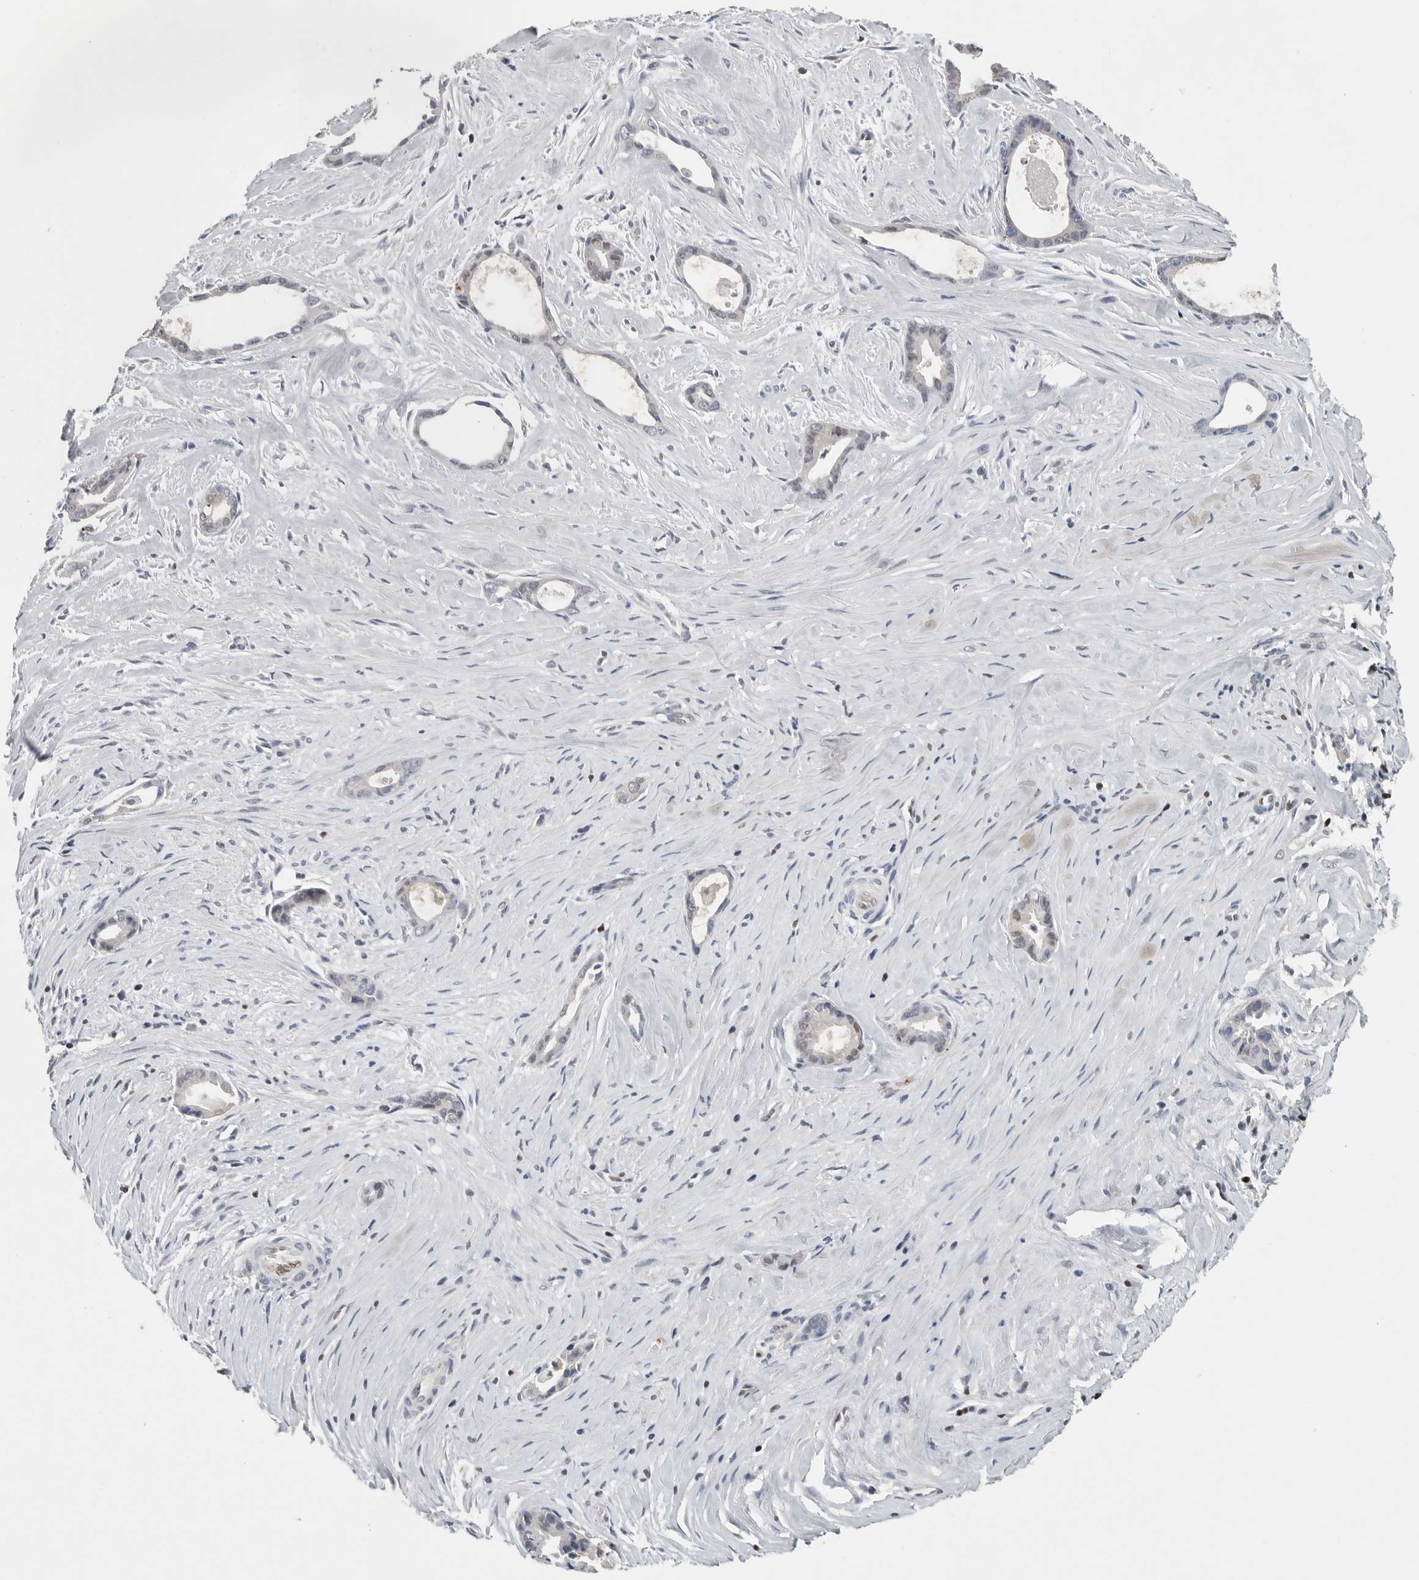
{"staining": {"intensity": "negative", "quantity": "none", "location": "none"}, "tissue": "liver cancer", "cell_type": "Tumor cells", "image_type": "cancer", "snomed": [{"axis": "morphology", "description": "Cholangiocarcinoma"}, {"axis": "topography", "description": "Liver"}], "caption": "DAB (3,3'-diaminobenzidine) immunohistochemical staining of human cholangiocarcinoma (liver) displays no significant positivity in tumor cells.", "gene": "PDCD4", "patient": {"sex": "female", "age": 55}}